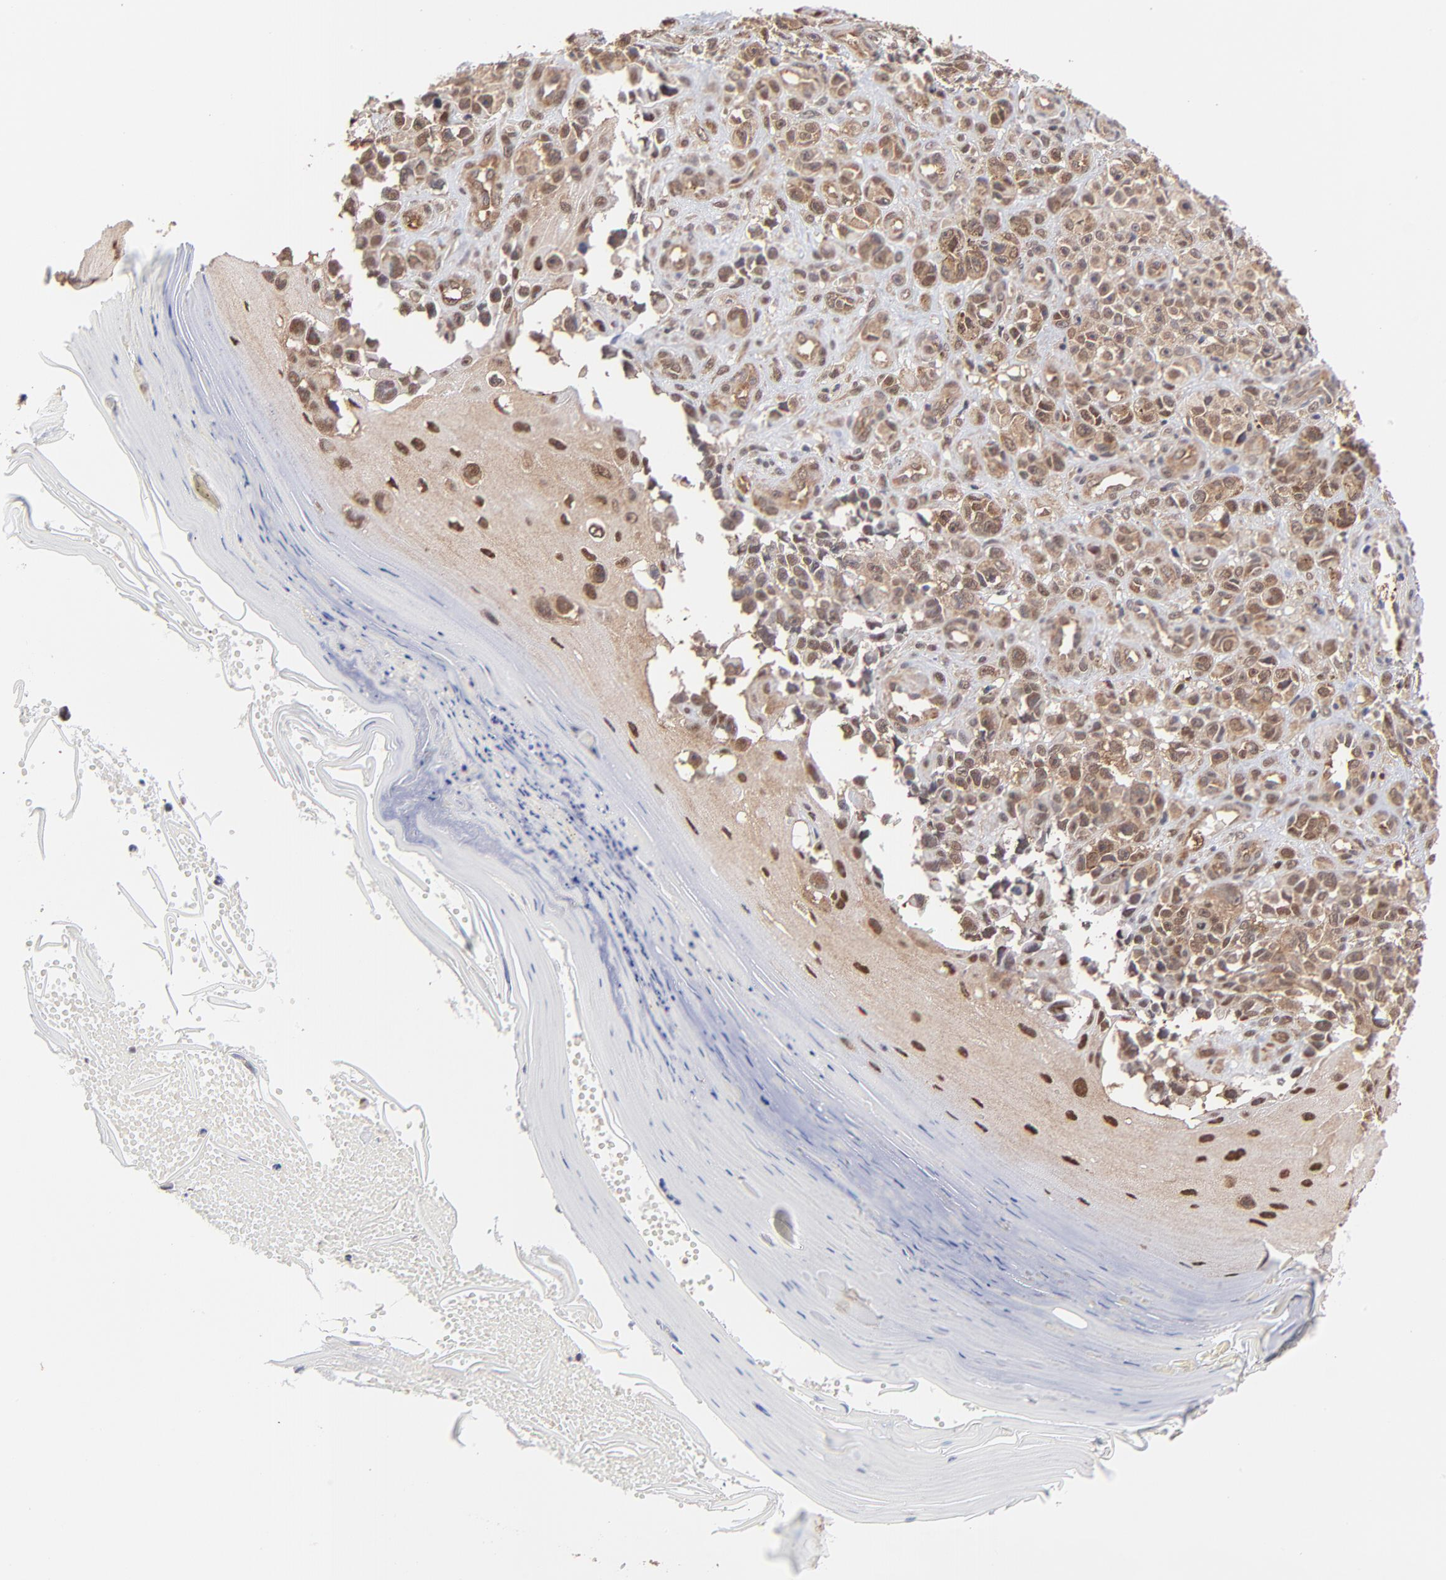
{"staining": {"intensity": "weak", "quantity": "25%-75%", "location": "cytoplasmic/membranous,nuclear"}, "tissue": "melanoma", "cell_type": "Tumor cells", "image_type": "cancer", "snomed": [{"axis": "morphology", "description": "Malignant melanoma, NOS"}, {"axis": "topography", "description": "Skin"}], "caption": "Malignant melanoma stained with DAB immunohistochemistry reveals low levels of weak cytoplasmic/membranous and nuclear staining in approximately 25%-75% of tumor cells.", "gene": "PSMC4", "patient": {"sex": "female", "age": 82}}